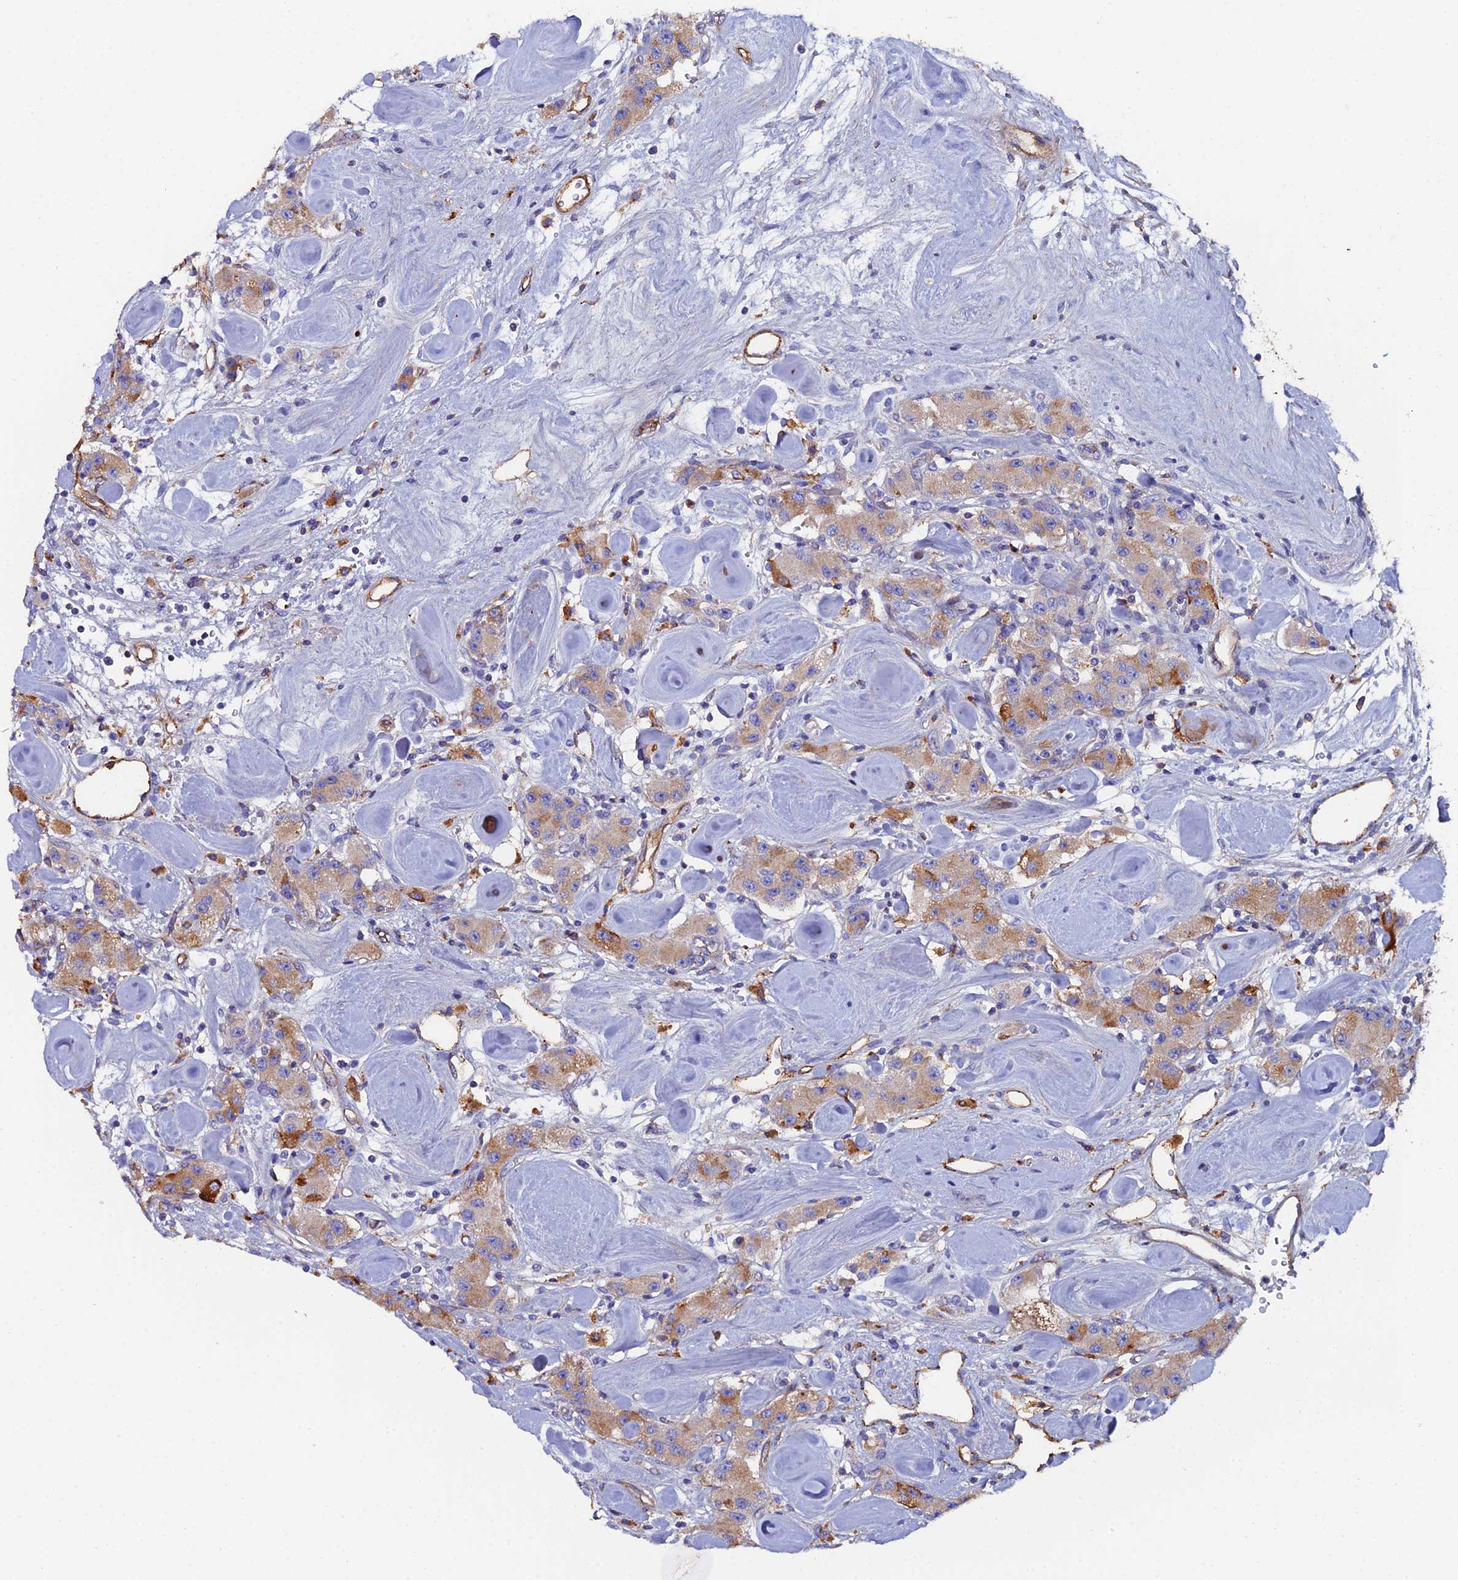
{"staining": {"intensity": "moderate", "quantity": ">75%", "location": "cytoplasmic/membranous"}, "tissue": "carcinoid", "cell_type": "Tumor cells", "image_type": "cancer", "snomed": [{"axis": "morphology", "description": "Carcinoid, malignant, NOS"}, {"axis": "topography", "description": "Pancreas"}], "caption": "Malignant carcinoid stained with a brown dye reveals moderate cytoplasmic/membranous positive expression in about >75% of tumor cells.", "gene": "C6", "patient": {"sex": "male", "age": 41}}